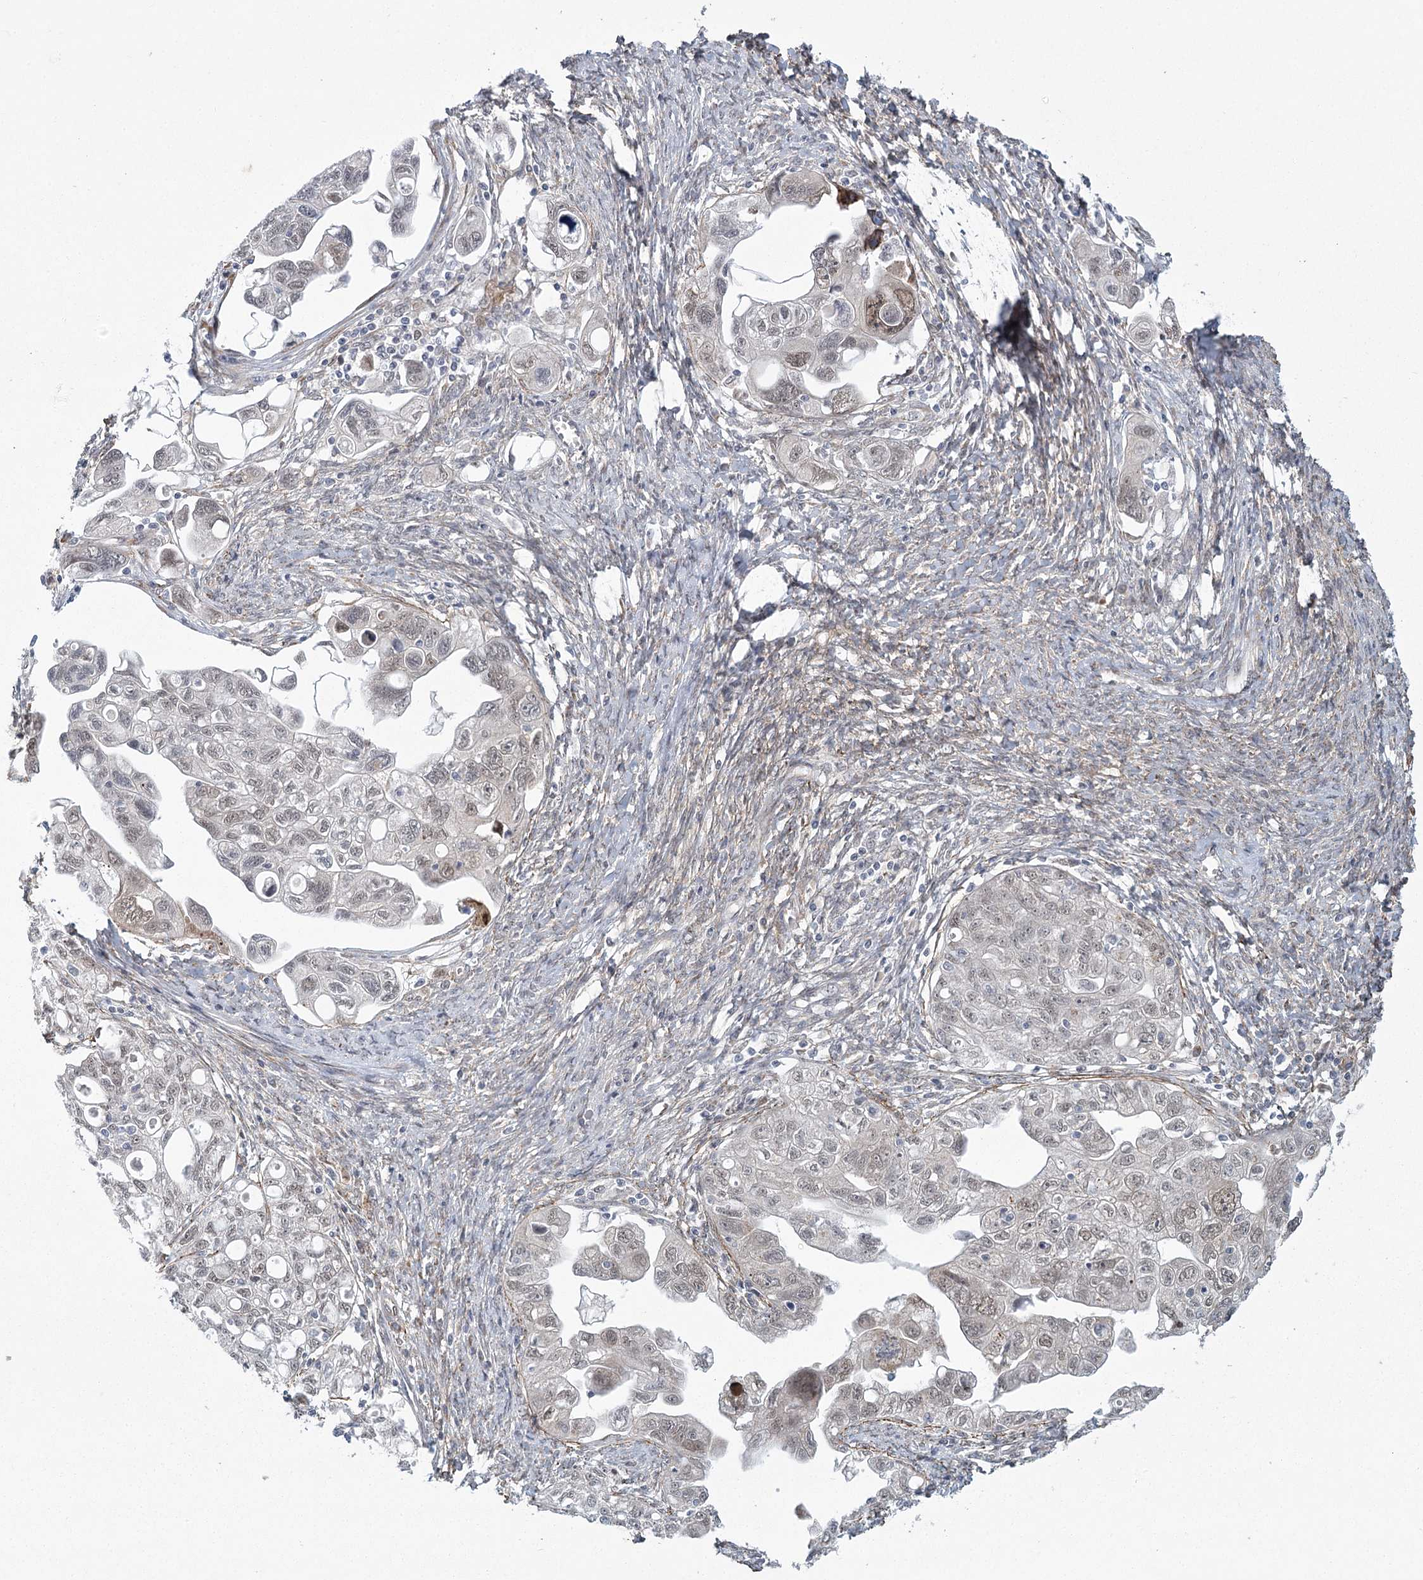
{"staining": {"intensity": "negative", "quantity": "none", "location": "none"}, "tissue": "ovarian cancer", "cell_type": "Tumor cells", "image_type": "cancer", "snomed": [{"axis": "morphology", "description": "Carcinoma, NOS"}, {"axis": "morphology", "description": "Cystadenocarcinoma, serous, NOS"}, {"axis": "topography", "description": "Ovary"}], "caption": "Immunohistochemistry of human carcinoma (ovarian) shows no staining in tumor cells.", "gene": "MED28", "patient": {"sex": "female", "age": 69}}